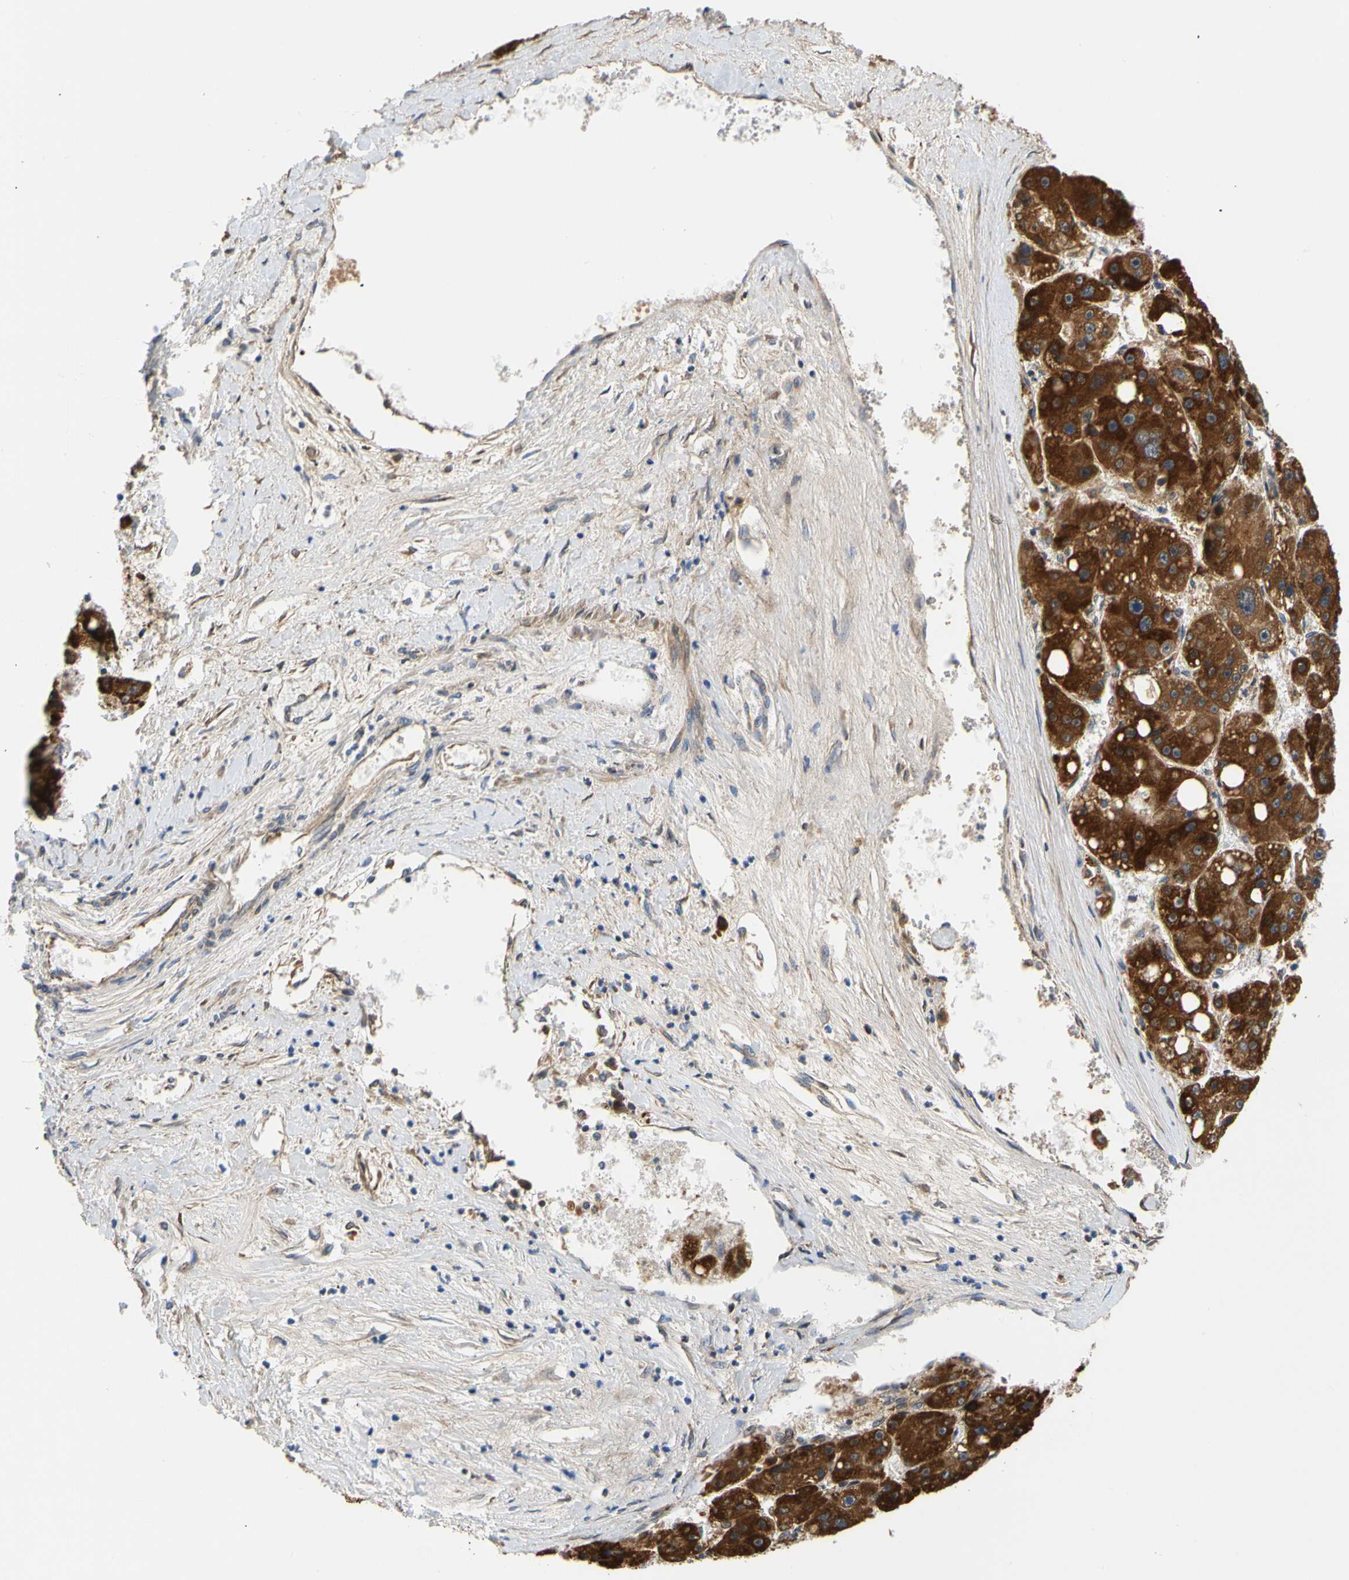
{"staining": {"intensity": "strong", "quantity": ">75%", "location": "cytoplasmic/membranous"}, "tissue": "liver cancer", "cell_type": "Tumor cells", "image_type": "cancer", "snomed": [{"axis": "morphology", "description": "Carcinoma, Hepatocellular, NOS"}, {"axis": "topography", "description": "Liver"}], "caption": "Protein expression analysis of human liver cancer reveals strong cytoplasmic/membranous positivity in approximately >75% of tumor cells.", "gene": "ACAT1", "patient": {"sex": "female", "age": 61}}